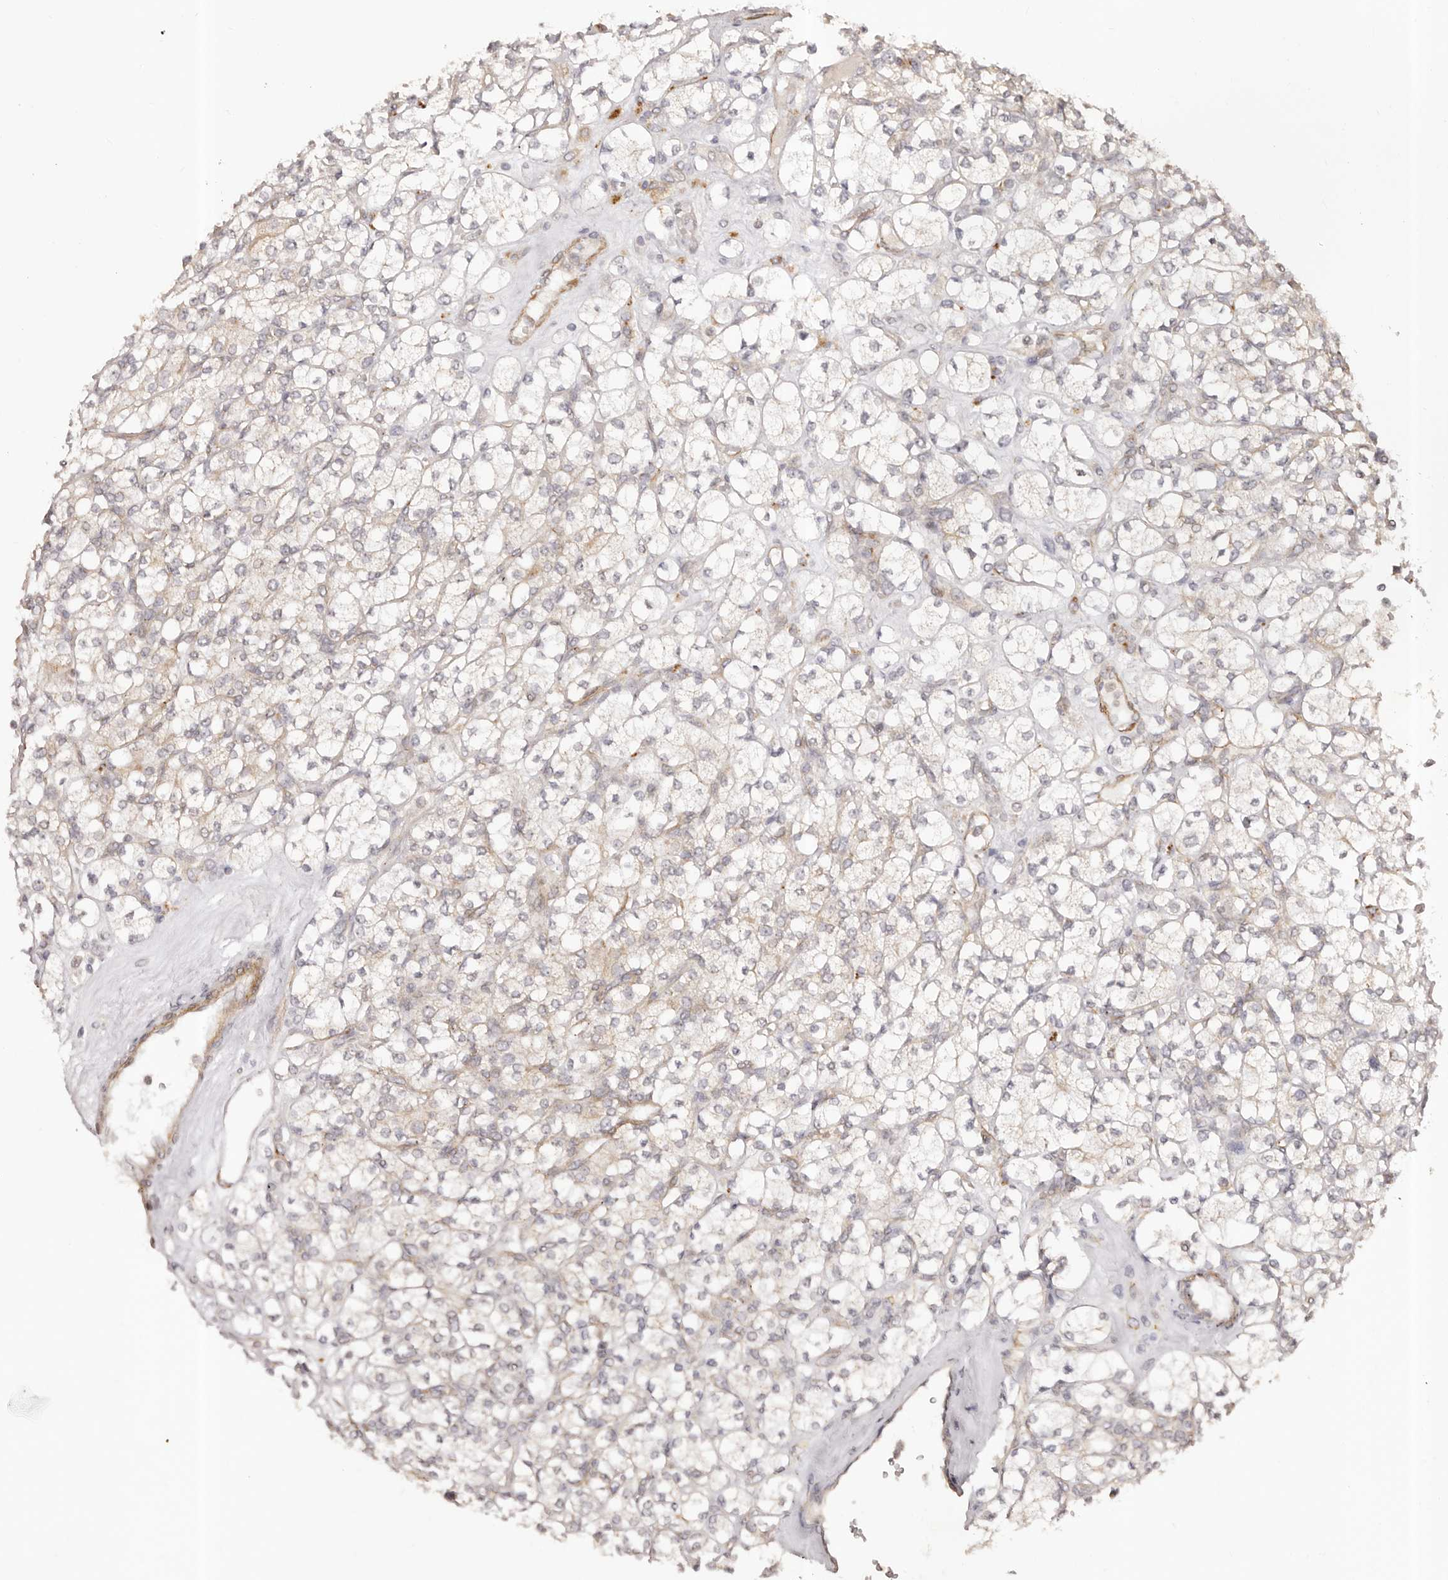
{"staining": {"intensity": "weak", "quantity": "25%-75%", "location": "cytoplasmic/membranous"}, "tissue": "renal cancer", "cell_type": "Tumor cells", "image_type": "cancer", "snomed": [{"axis": "morphology", "description": "Adenocarcinoma, NOS"}, {"axis": "topography", "description": "Kidney"}], "caption": "Immunohistochemical staining of human renal cancer reveals low levels of weak cytoplasmic/membranous staining in approximately 25%-75% of tumor cells. (Brightfield microscopy of DAB IHC at high magnification).", "gene": "MICAL2", "patient": {"sex": "male", "age": 77}}